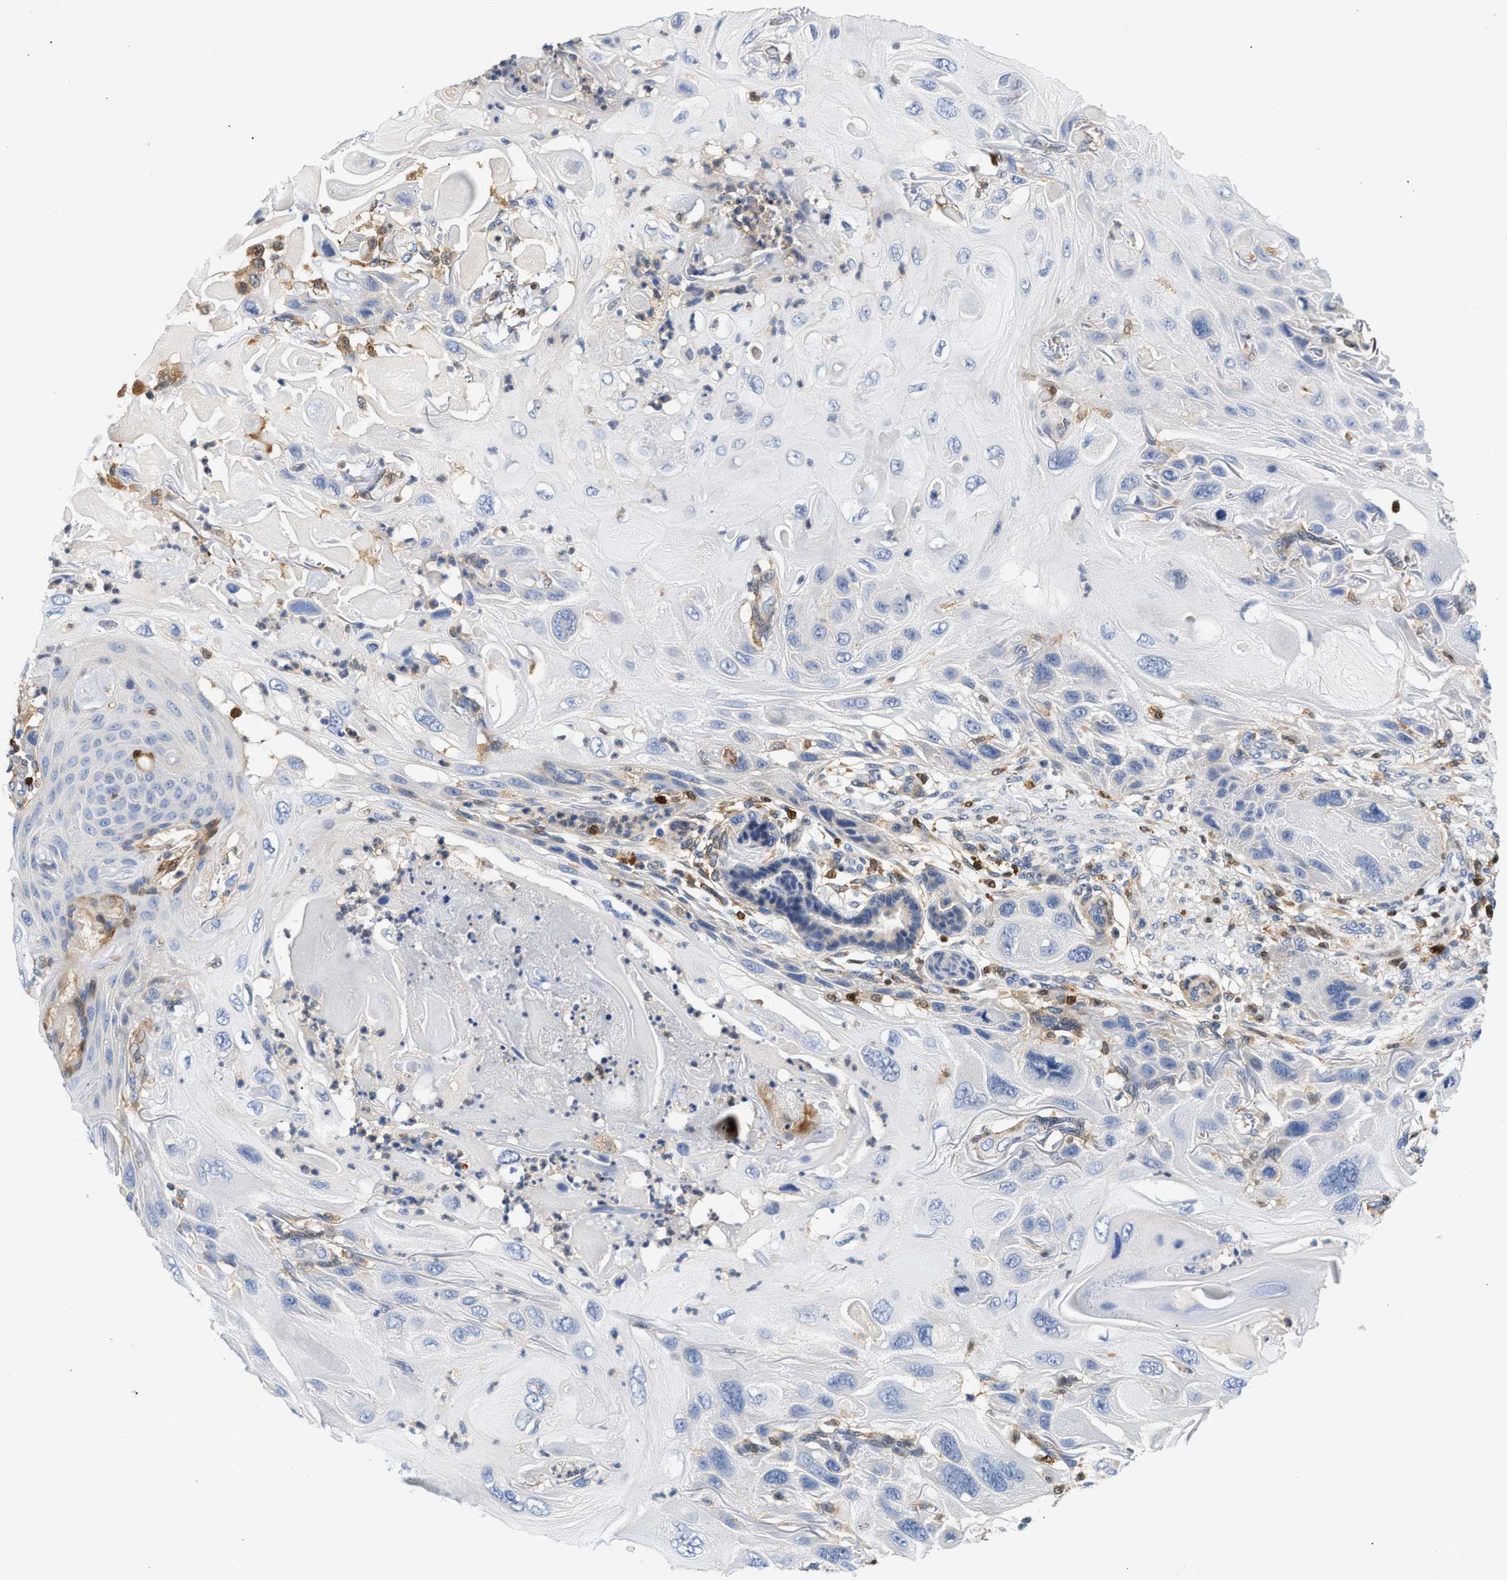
{"staining": {"intensity": "negative", "quantity": "none", "location": "none"}, "tissue": "skin cancer", "cell_type": "Tumor cells", "image_type": "cancer", "snomed": [{"axis": "morphology", "description": "Squamous cell carcinoma, NOS"}, {"axis": "topography", "description": "Skin"}], "caption": "Immunohistochemistry of skin squamous cell carcinoma displays no positivity in tumor cells.", "gene": "SLIT2", "patient": {"sex": "female", "age": 77}}